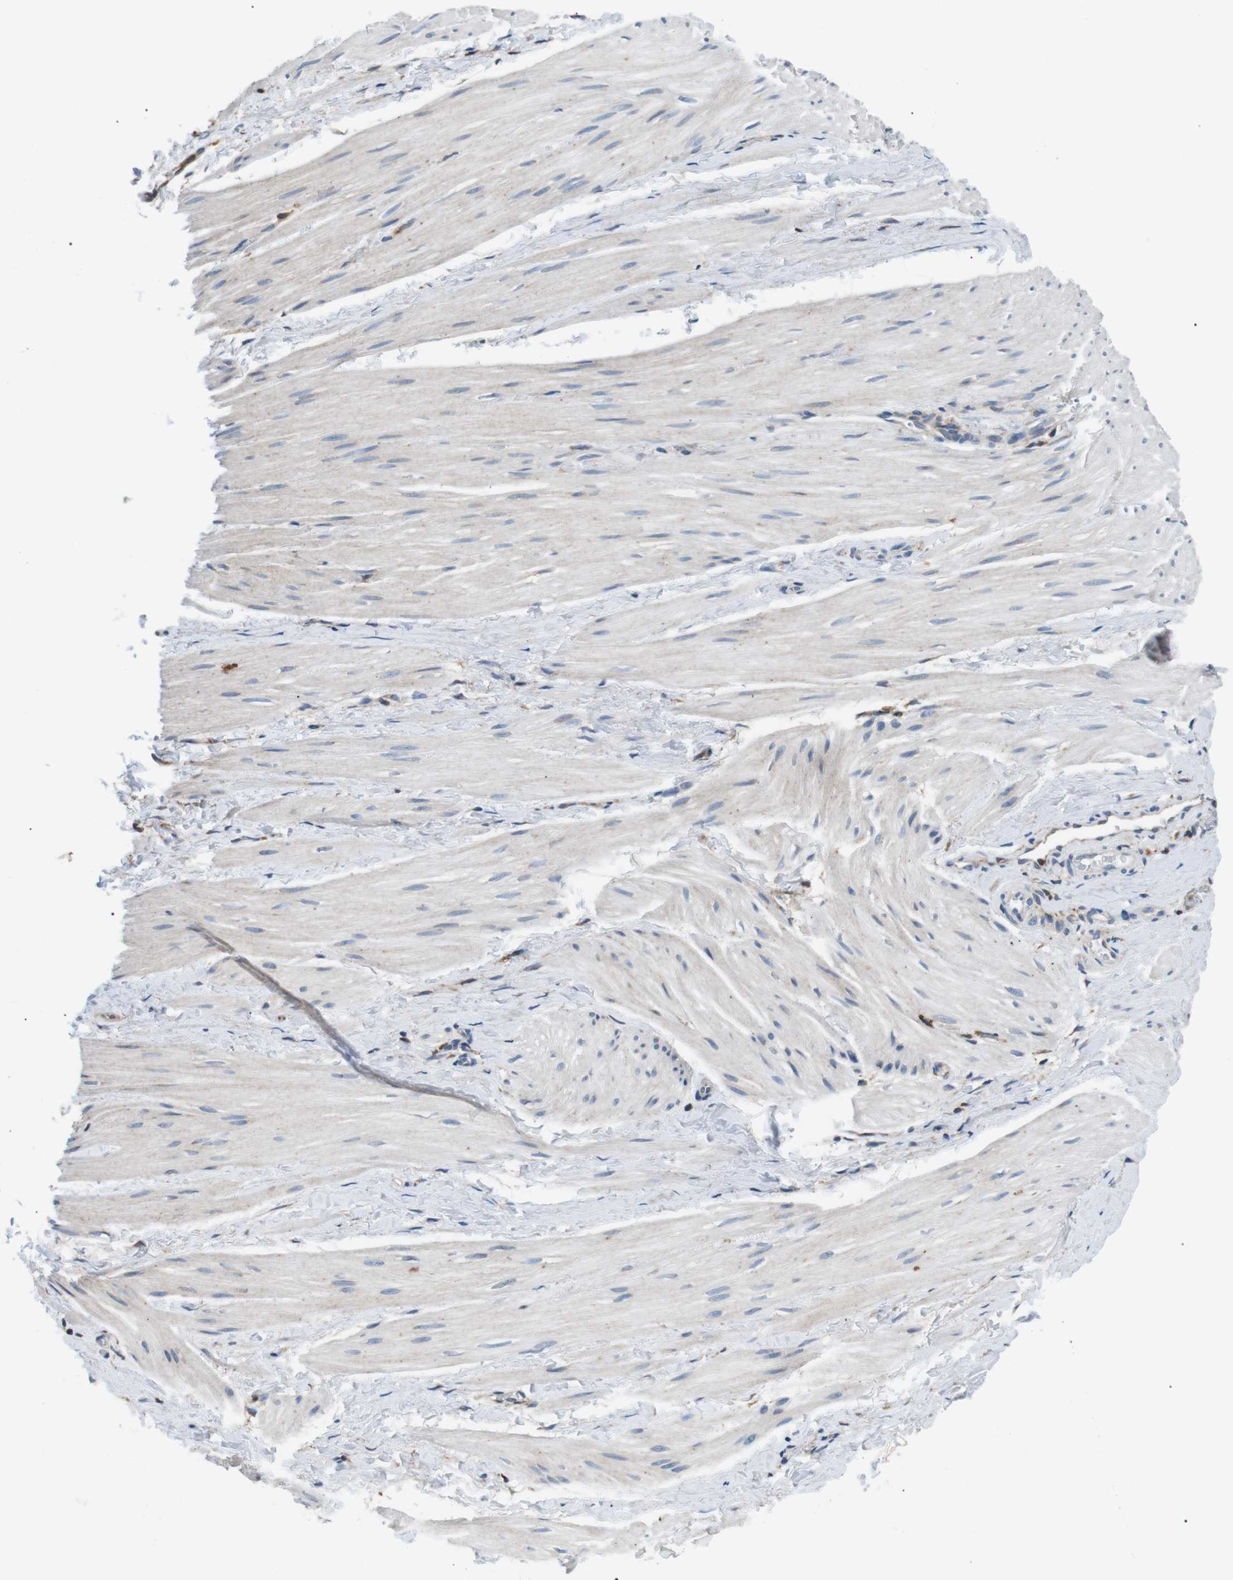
{"staining": {"intensity": "weak", "quantity": "<25%", "location": "cytoplasmic/membranous"}, "tissue": "smooth muscle", "cell_type": "Smooth muscle cells", "image_type": "normal", "snomed": [{"axis": "morphology", "description": "Normal tissue, NOS"}, {"axis": "topography", "description": "Smooth muscle"}], "caption": "Smooth muscle cells show no significant positivity in benign smooth muscle.", "gene": "RAB9A", "patient": {"sex": "male", "age": 16}}